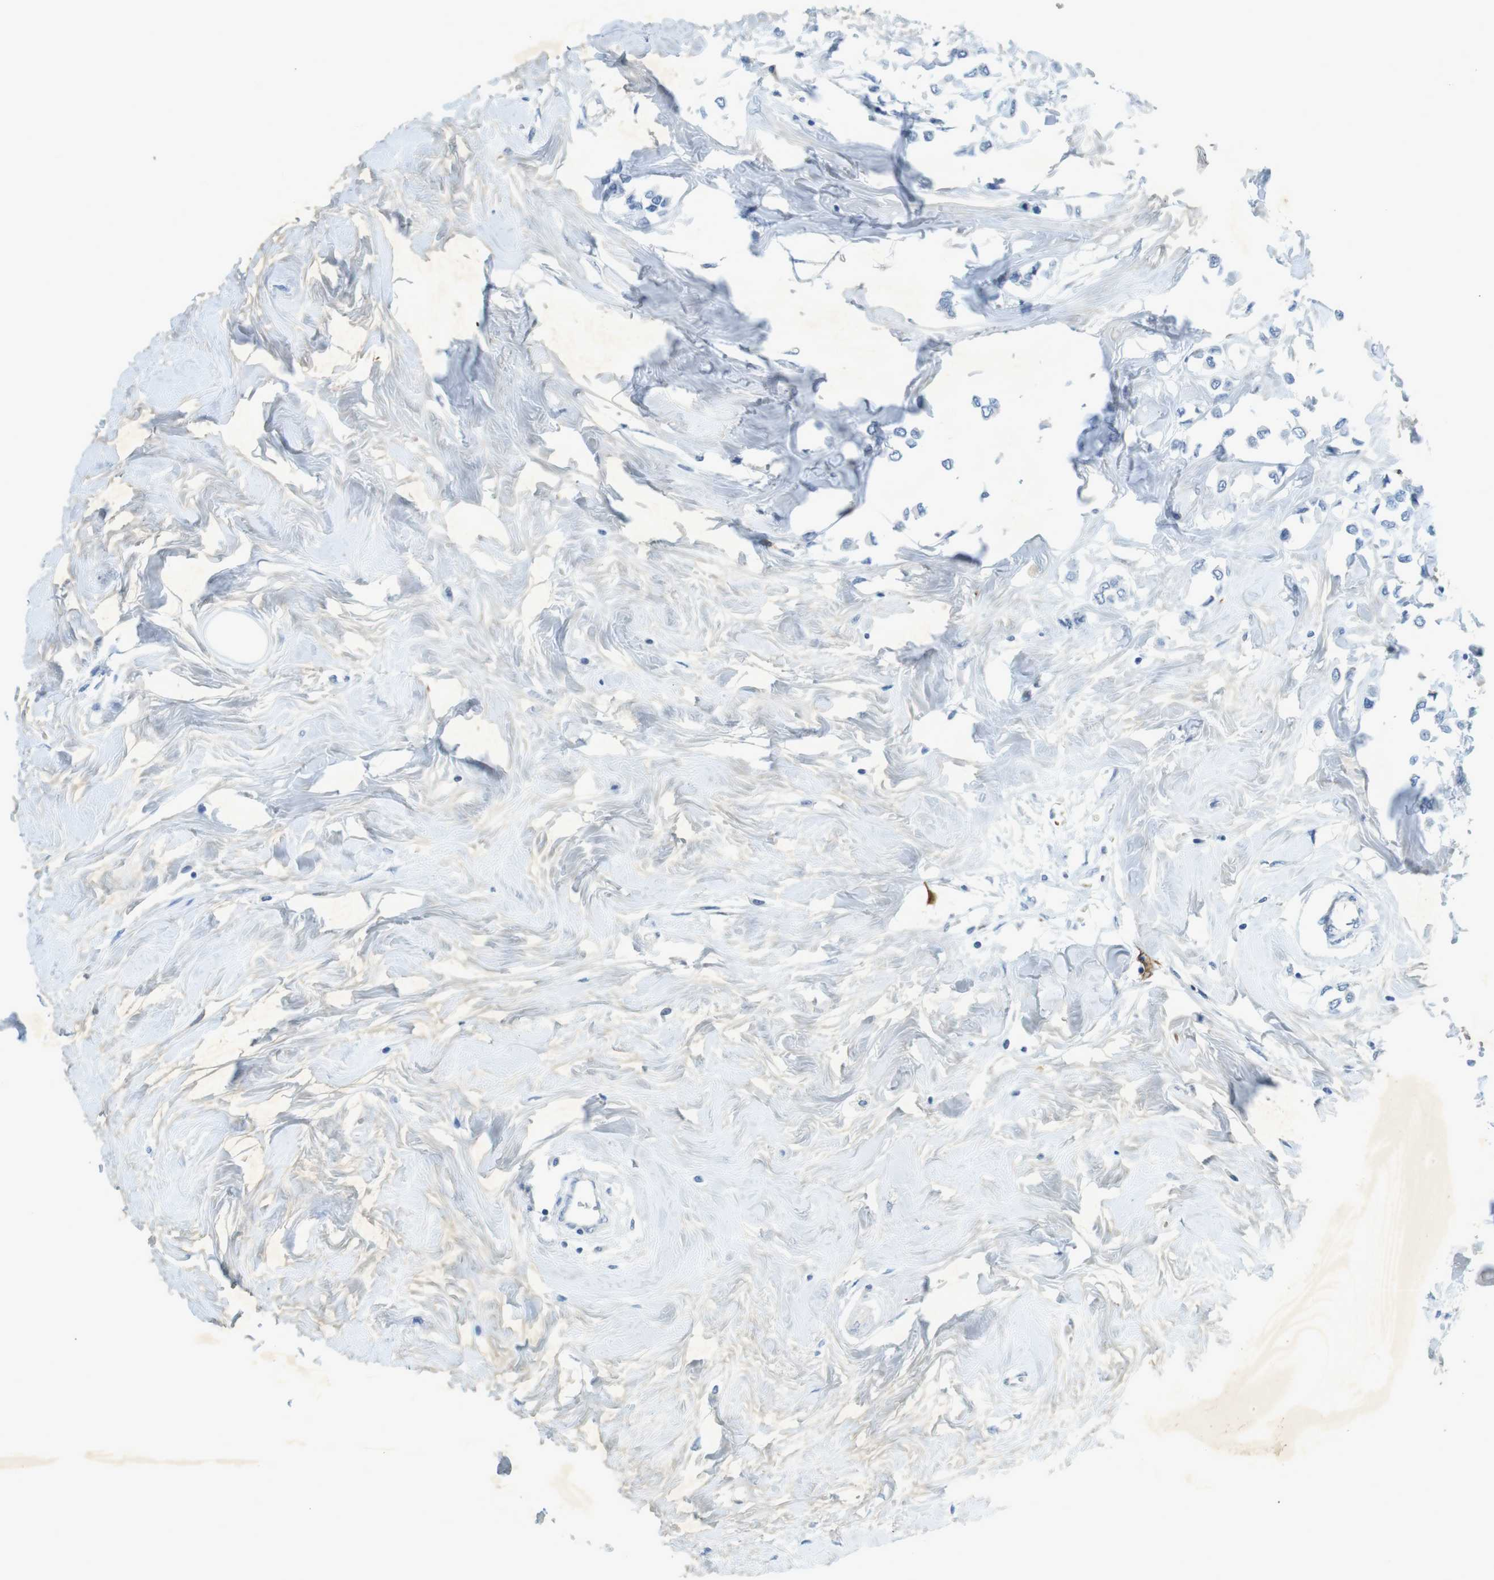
{"staining": {"intensity": "weak", "quantity": "<25%", "location": "cytoplasmic/membranous"}, "tissue": "breast cancer", "cell_type": "Tumor cells", "image_type": "cancer", "snomed": [{"axis": "morphology", "description": "Lobular carcinoma"}, {"axis": "topography", "description": "Breast"}], "caption": "A photomicrograph of lobular carcinoma (breast) stained for a protein displays no brown staining in tumor cells.", "gene": "CD320", "patient": {"sex": "female", "age": 51}}